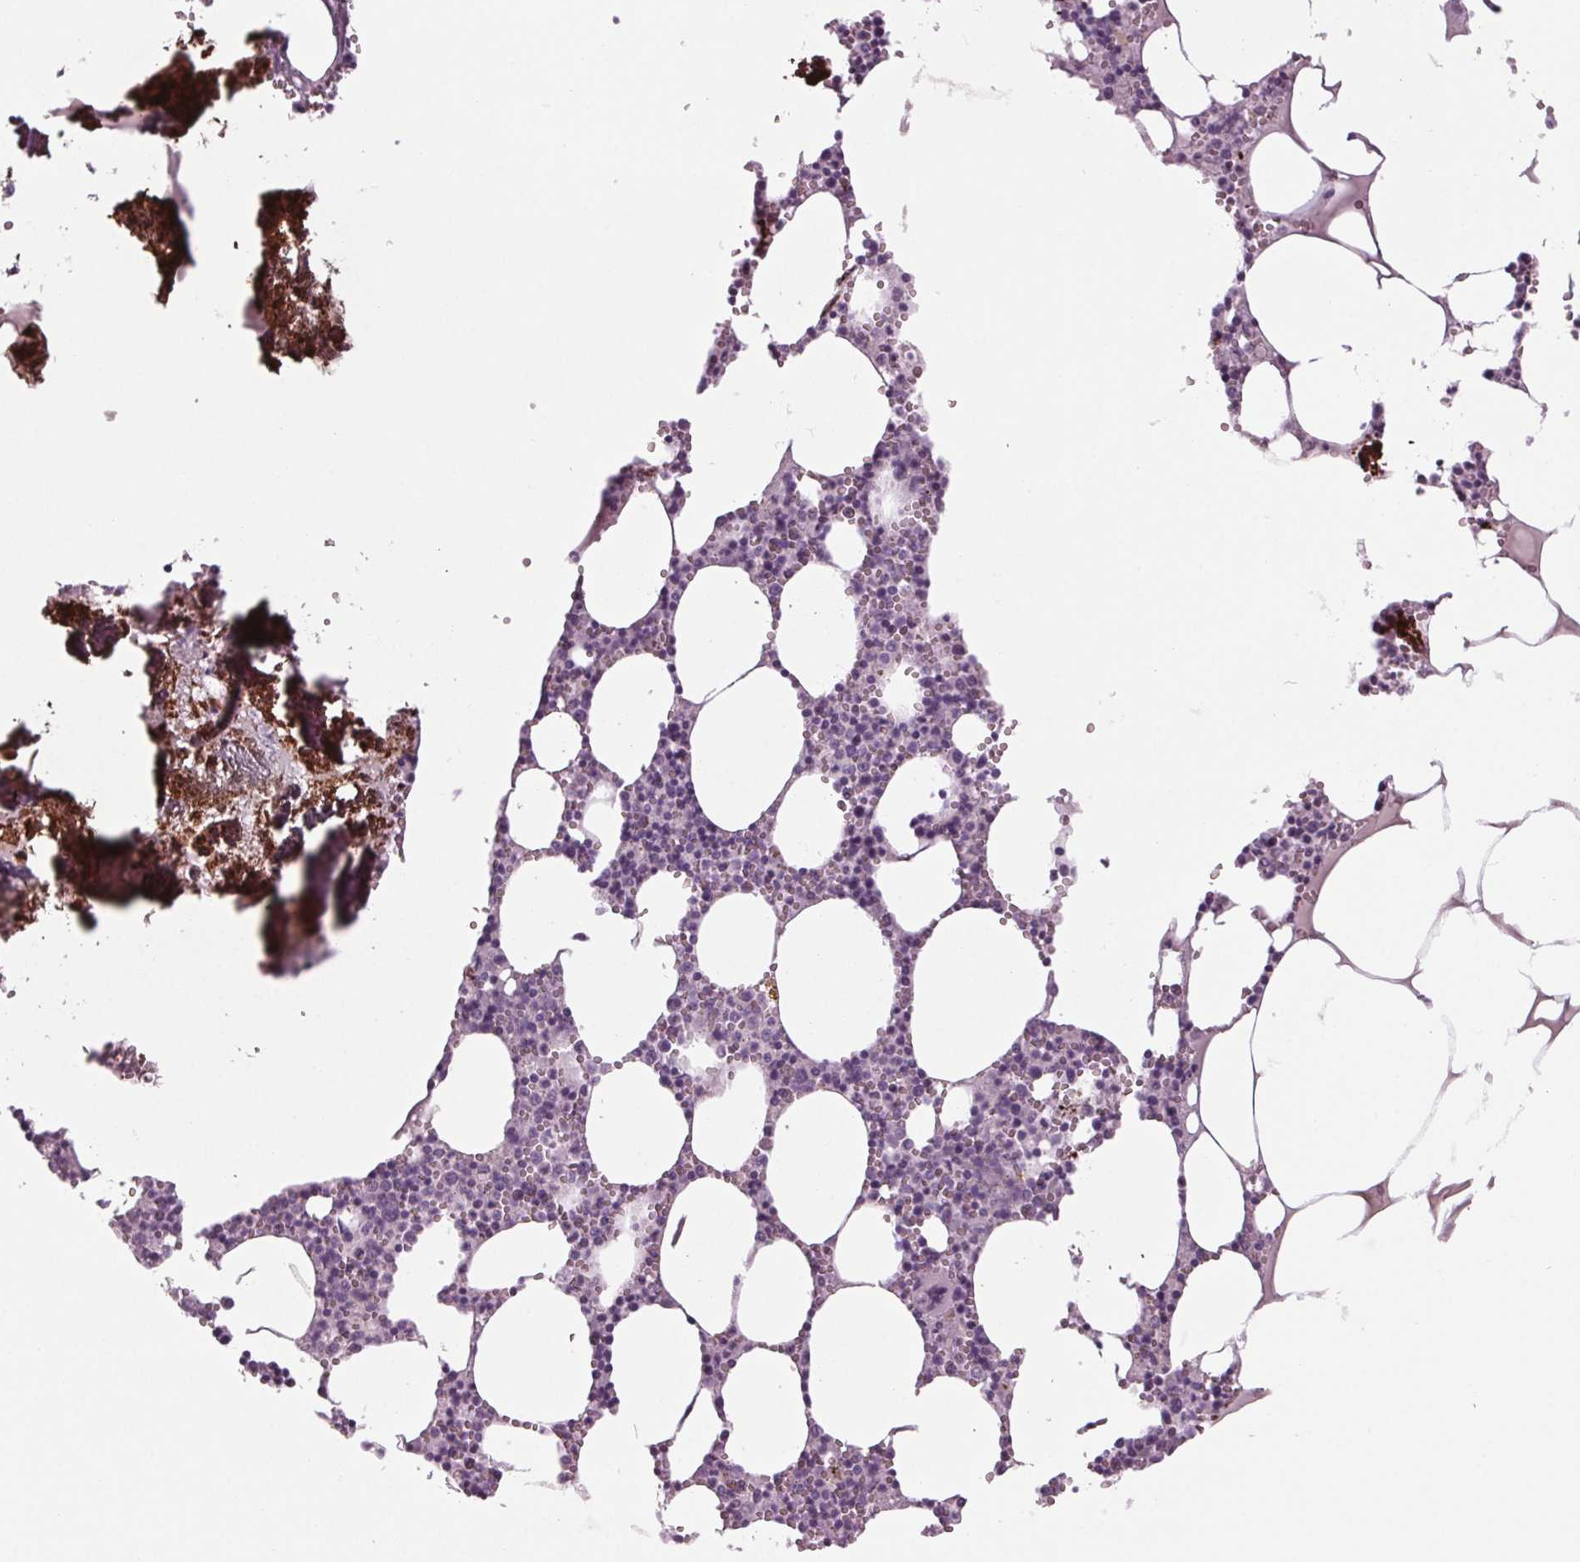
{"staining": {"intensity": "negative", "quantity": "none", "location": "none"}, "tissue": "bone marrow", "cell_type": "Hematopoietic cells", "image_type": "normal", "snomed": [{"axis": "morphology", "description": "Normal tissue, NOS"}, {"axis": "topography", "description": "Bone marrow"}], "caption": "Bone marrow stained for a protein using immunohistochemistry (IHC) displays no expression hematopoietic cells.", "gene": "CYP3A43", "patient": {"sex": "male", "age": 54}}